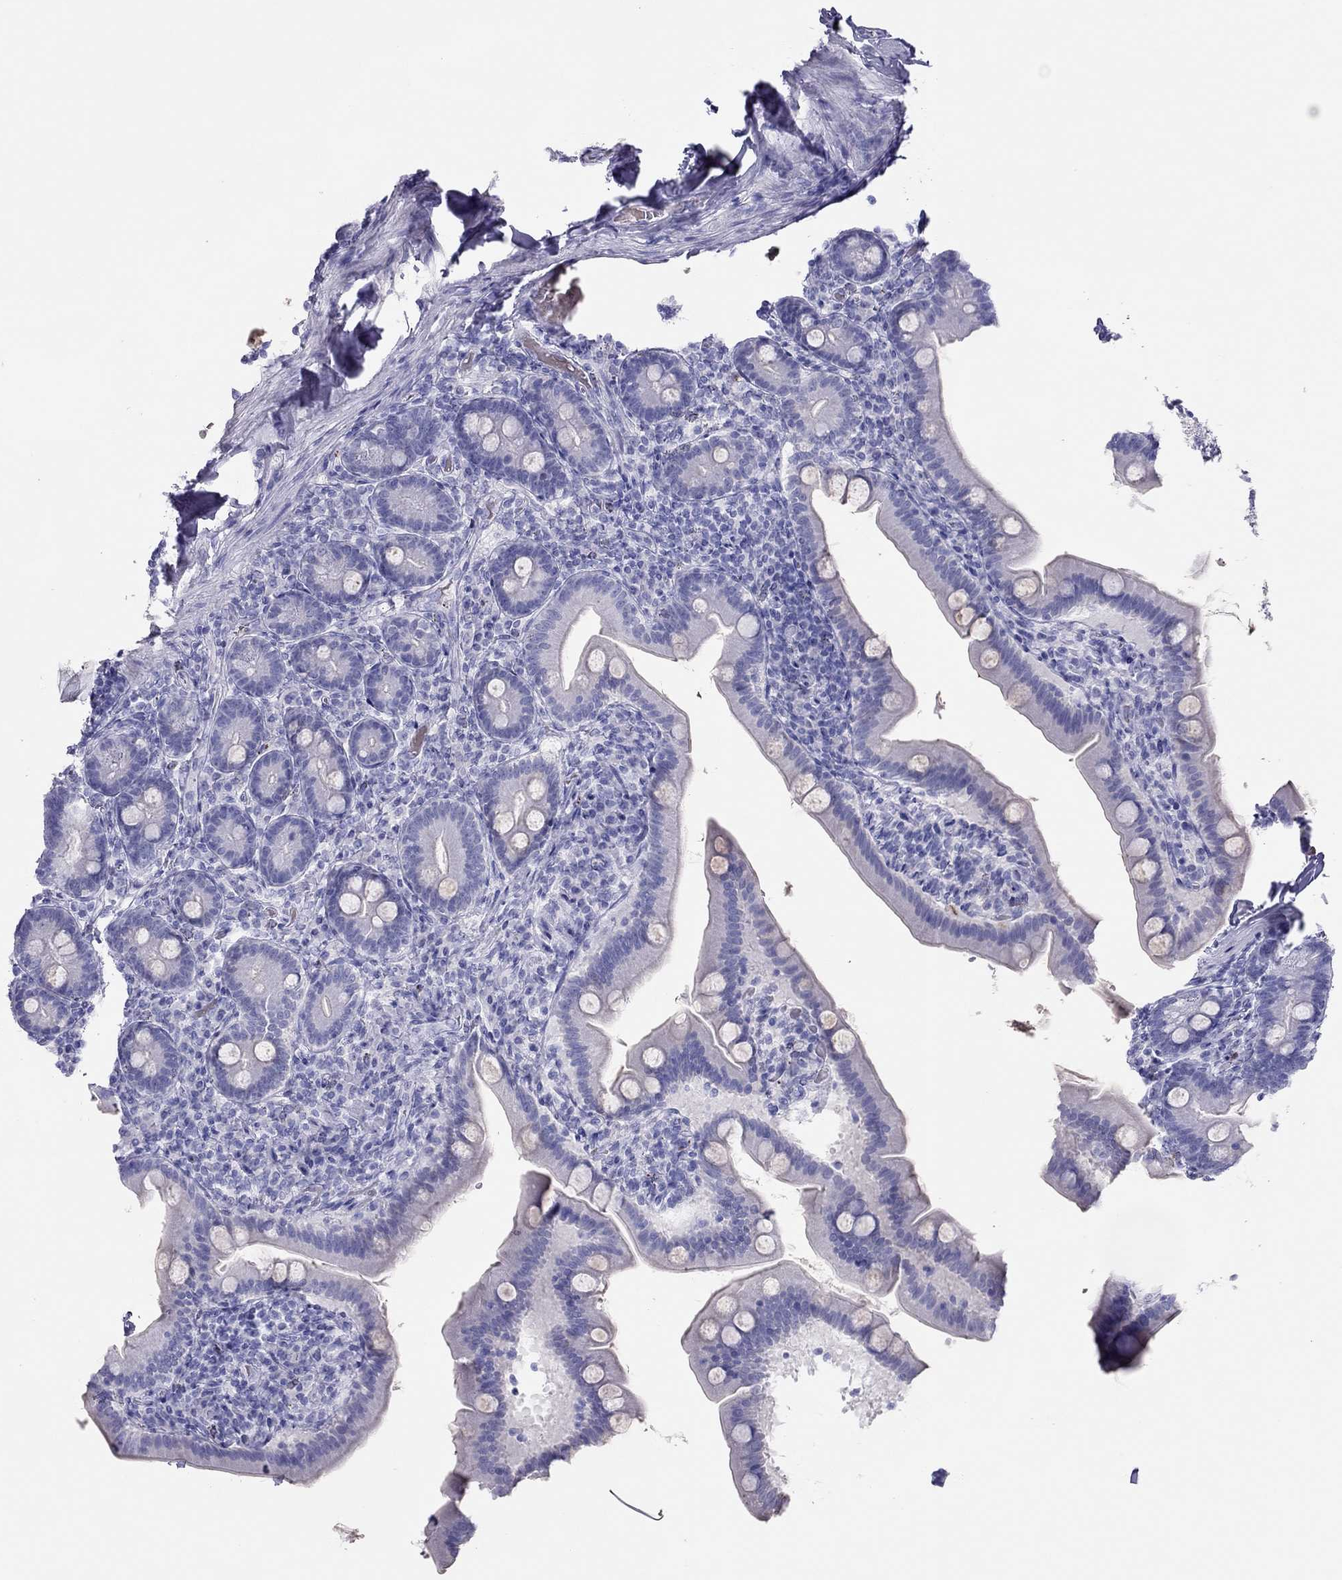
{"staining": {"intensity": "negative", "quantity": "none", "location": "none"}, "tissue": "small intestine", "cell_type": "Glandular cells", "image_type": "normal", "snomed": [{"axis": "morphology", "description": "Normal tissue, NOS"}, {"axis": "topography", "description": "Small intestine"}], "caption": "An immunohistochemistry photomicrograph of unremarkable small intestine is shown. There is no staining in glandular cells of small intestine.", "gene": "TSHB", "patient": {"sex": "male", "age": 66}}